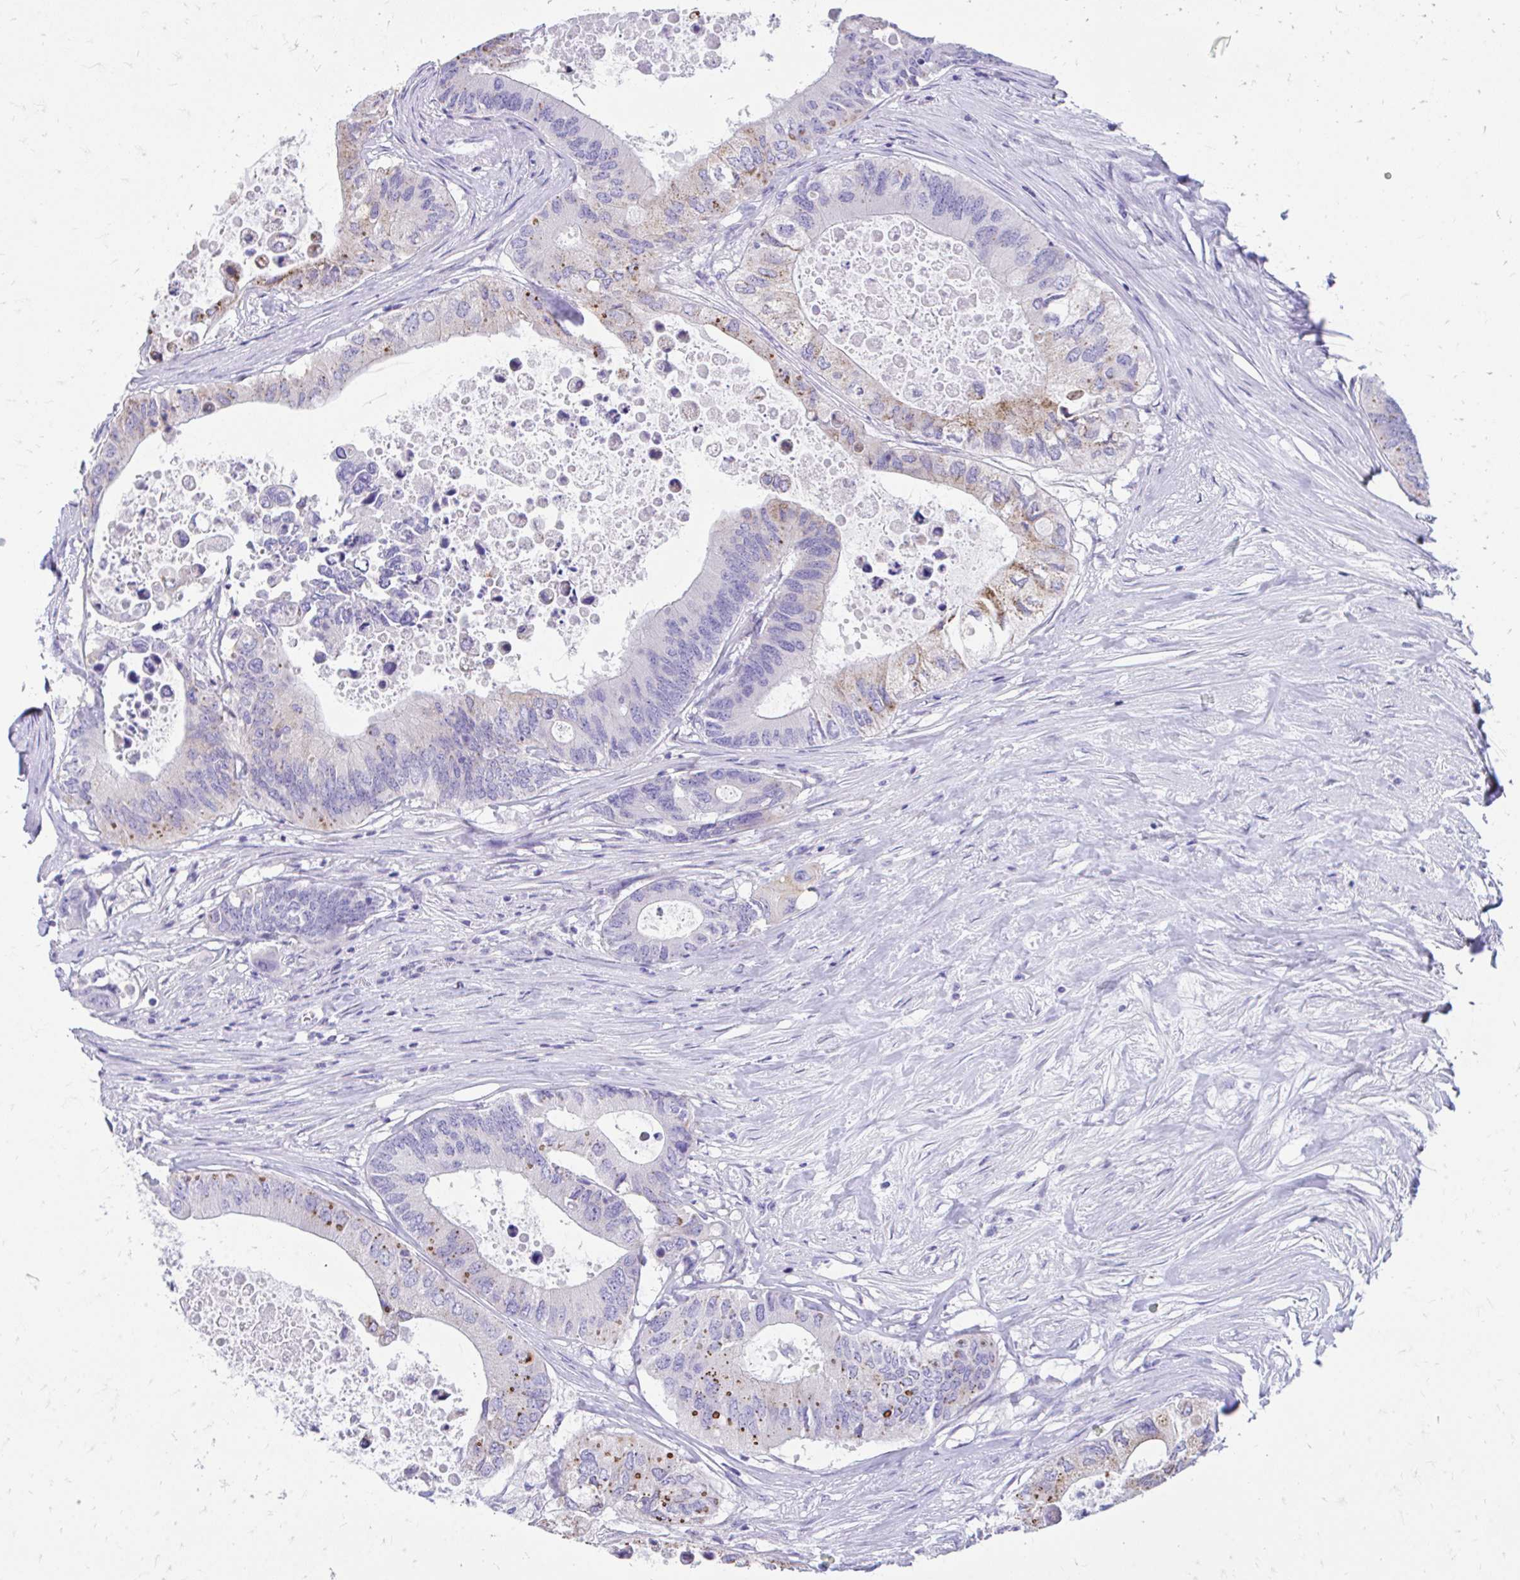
{"staining": {"intensity": "moderate", "quantity": "<25%", "location": "cytoplasmic/membranous"}, "tissue": "colorectal cancer", "cell_type": "Tumor cells", "image_type": "cancer", "snomed": [{"axis": "morphology", "description": "Adenocarcinoma, NOS"}, {"axis": "topography", "description": "Colon"}], "caption": "Human colorectal cancer (adenocarcinoma) stained with a protein marker reveals moderate staining in tumor cells.", "gene": "KRIT1", "patient": {"sex": "male", "age": 71}}